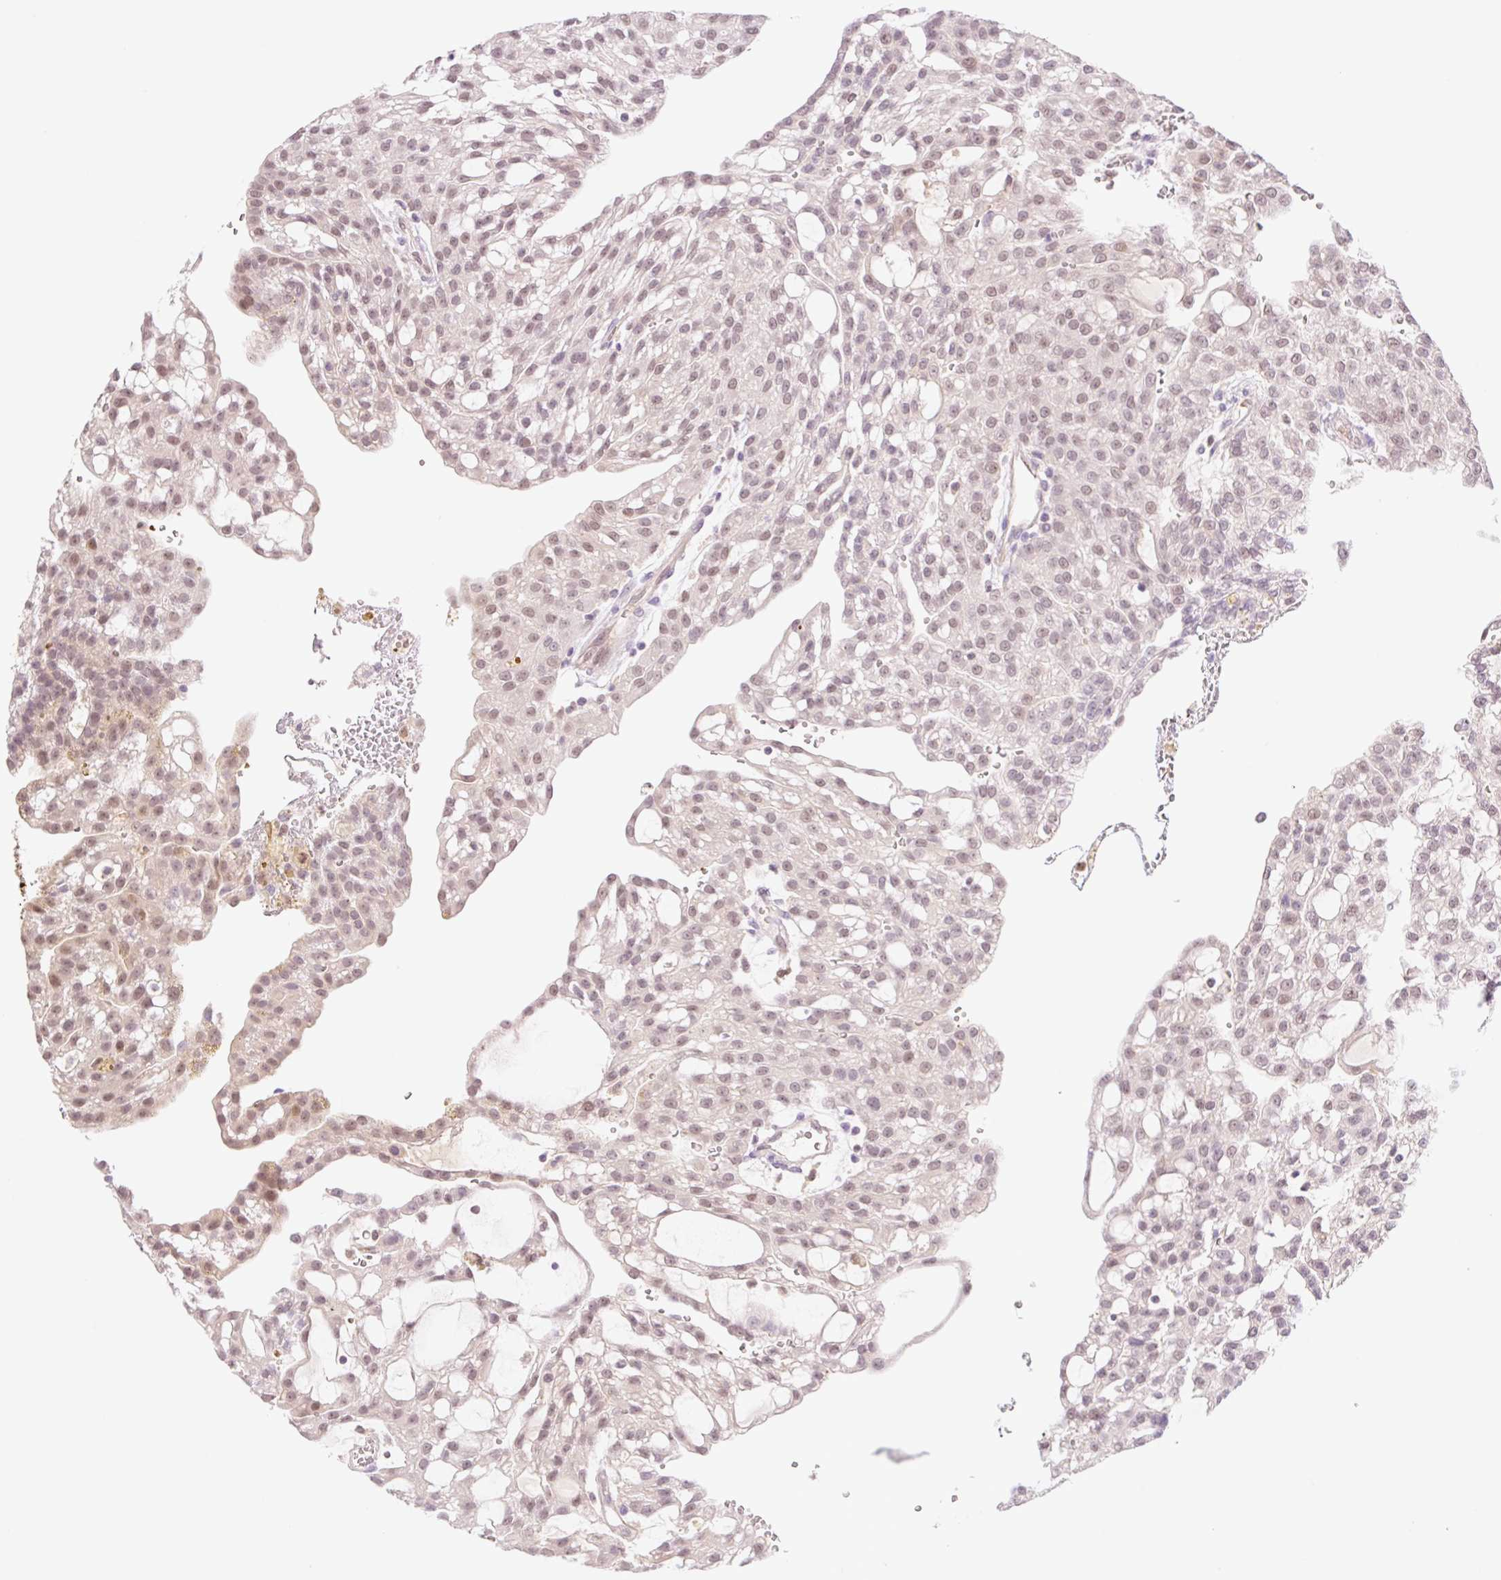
{"staining": {"intensity": "moderate", "quantity": ">75%", "location": "nuclear"}, "tissue": "renal cancer", "cell_type": "Tumor cells", "image_type": "cancer", "snomed": [{"axis": "morphology", "description": "Adenocarcinoma, NOS"}, {"axis": "topography", "description": "Kidney"}], "caption": "Brown immunohistochemical staining in renal cancer reveals moderate nuclear positivity in about >75% of tumor cells. (DAB (3,3'-diaminobenzidine) IHC with brightfield microscopy, high magnification).", "gene": "HEBP1", "patient": {"sex": "male", "age": 63}}